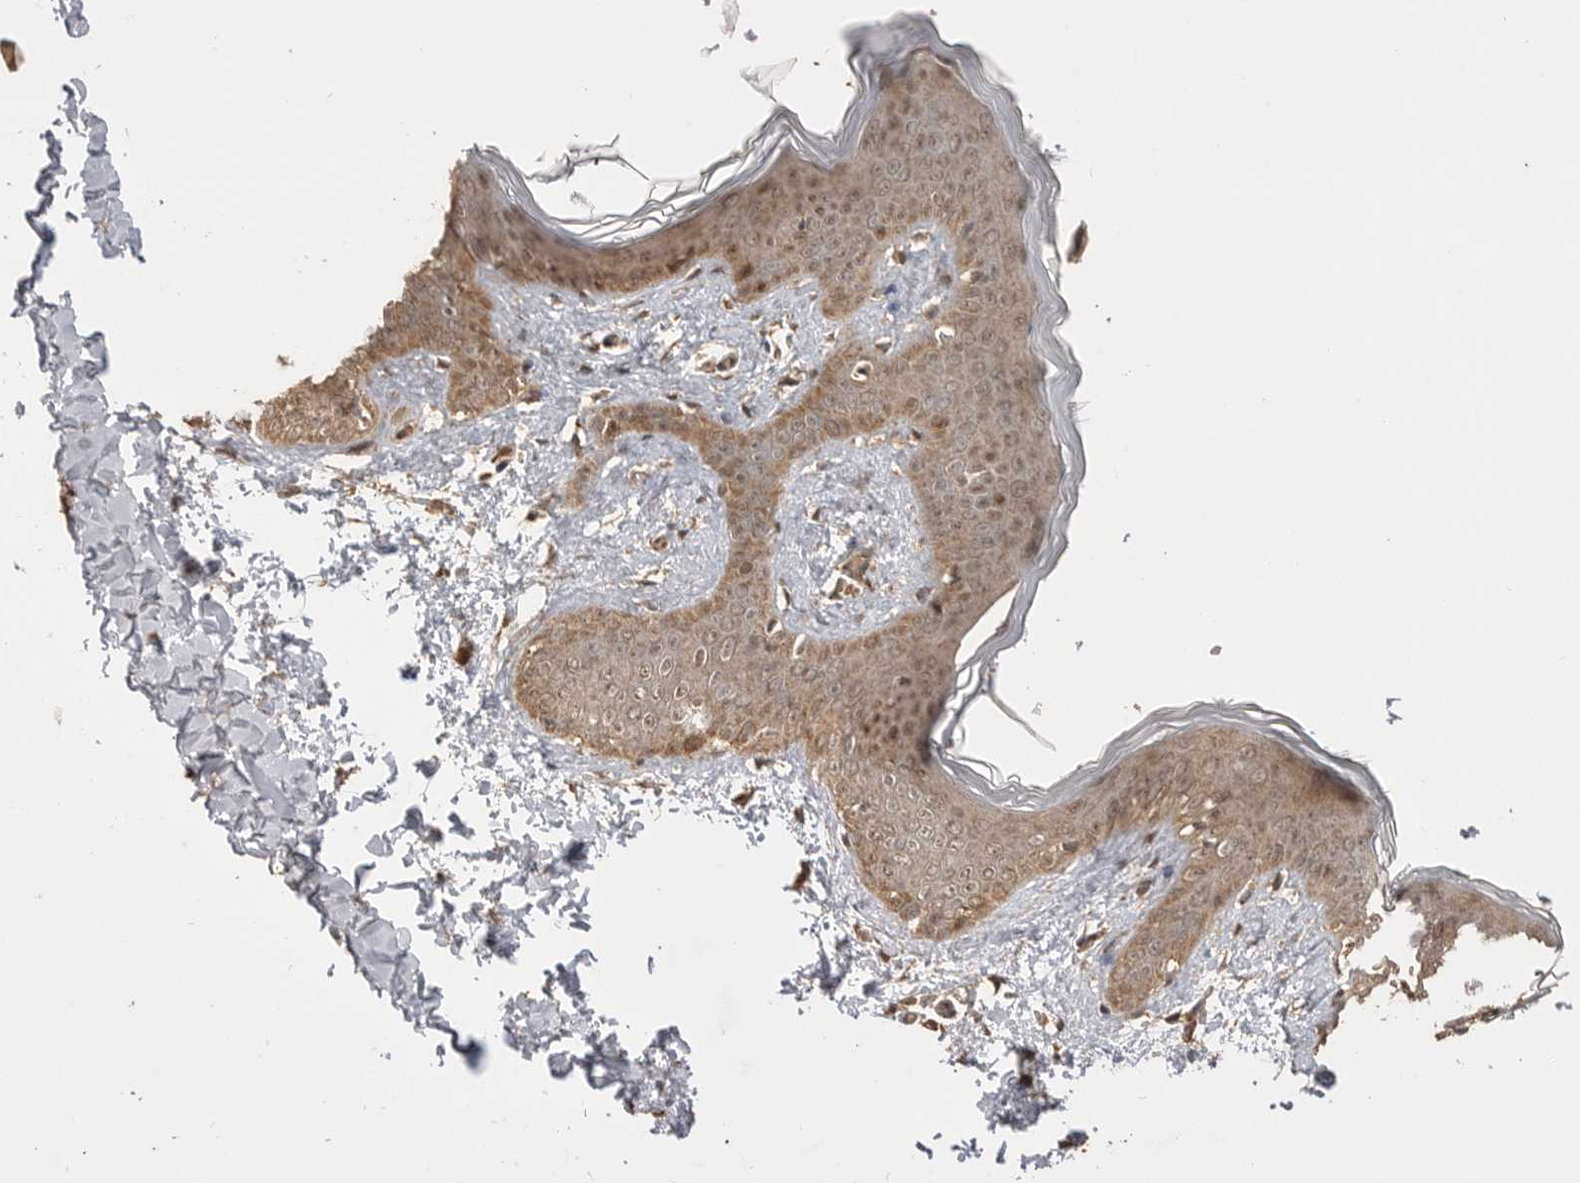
{"staining": {"intensity": "strong", "quantity": ">75%", "location": "cytoplasmic/membranous,nuclear"}, "tissue": "skin", "cell_type": "Fibroblasts", "image_type": "normal", "snomed": [{"axis": "morphology", "description": "Normal tissue, NOS"}, {"axis": "topography", "description": "Skin"}], "caption": "High-power microscopy captured an immunohistochemistry micrograph of normal skin, revealing strong cytoplasmic/membranous,nuclear positivity in about >75% of fibroblasts.", "gene": "BOC", "patient": {"sex": "female", "age": 17}}